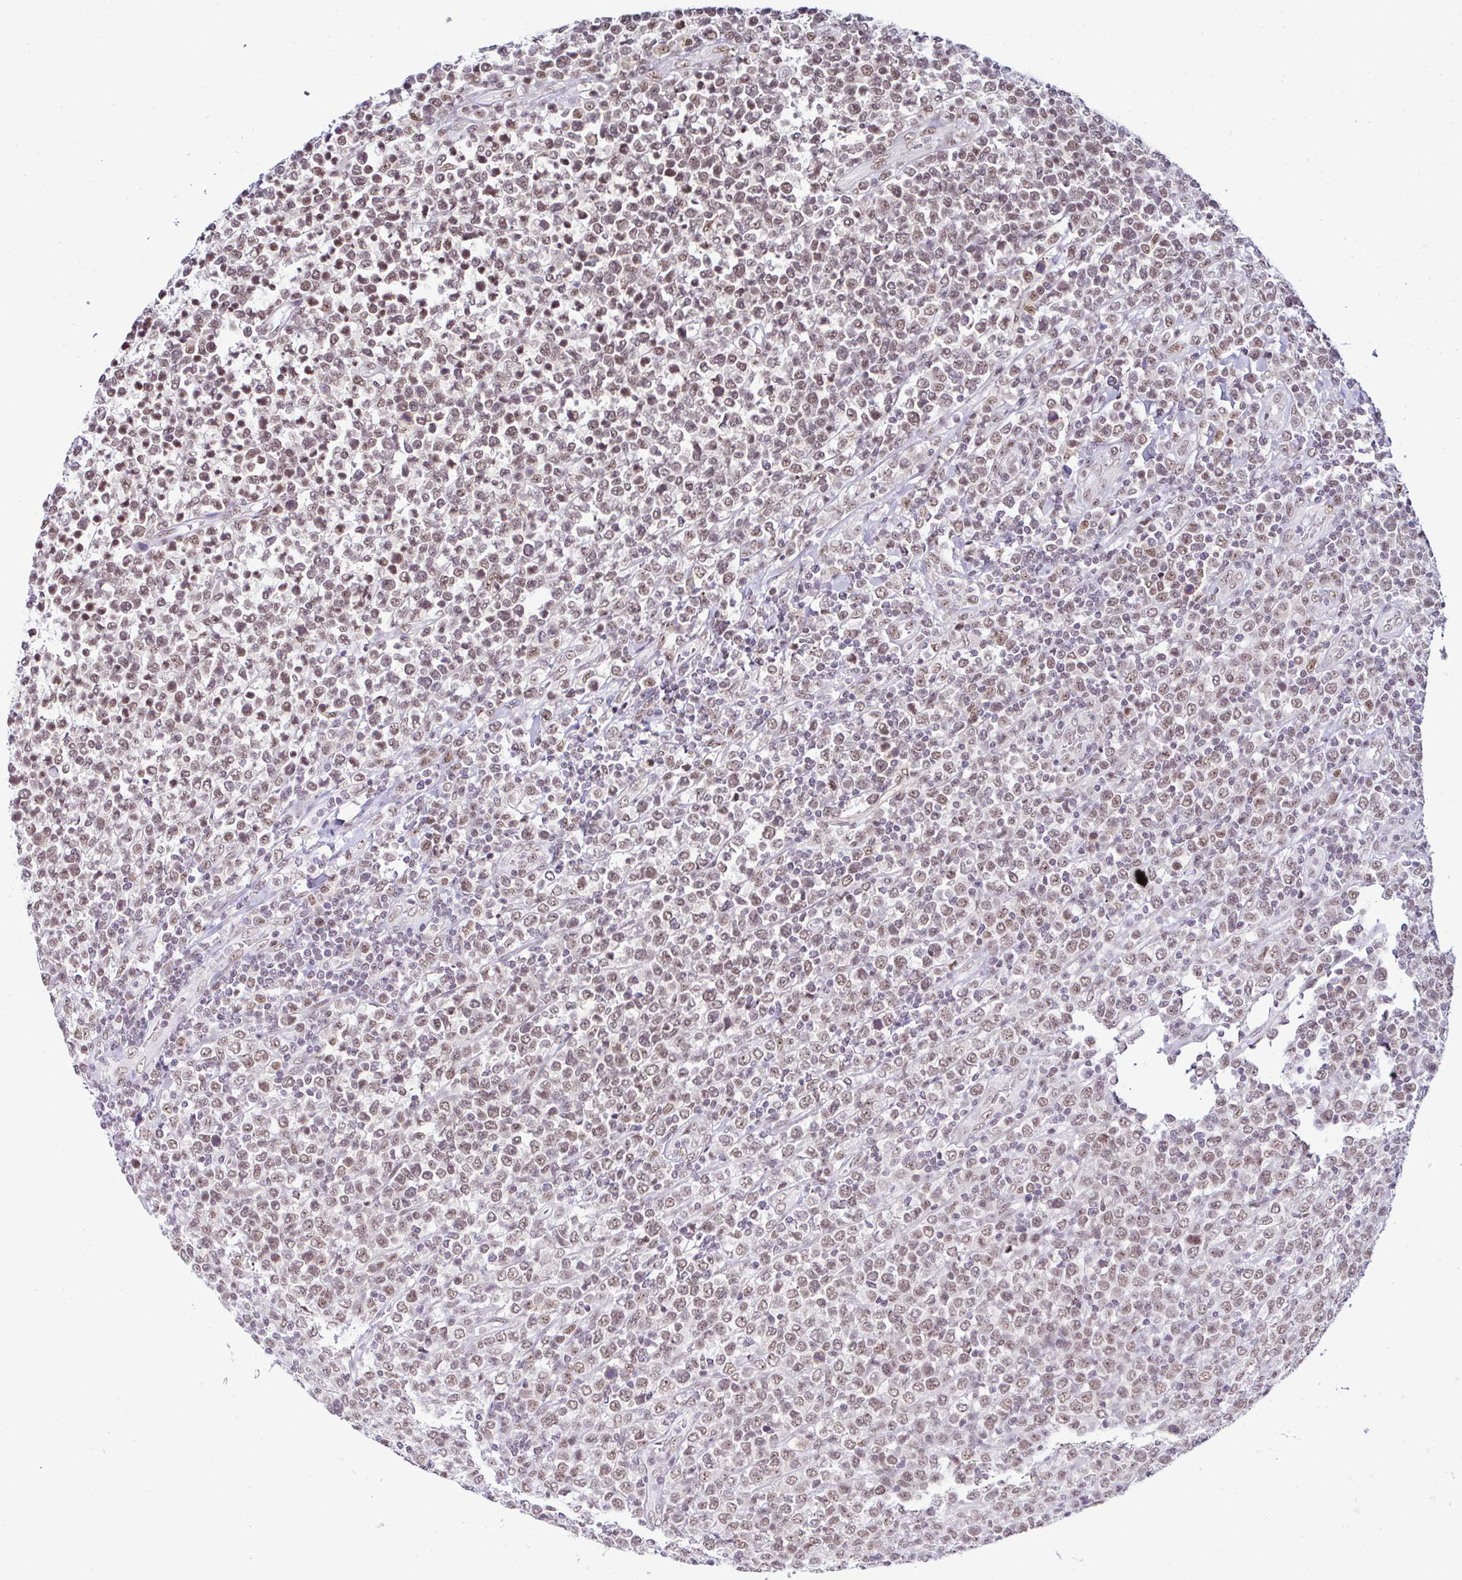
{"staining": {"intensity": "moderate", "quantity": "25%-75%", "location": "nuclear"}, "tissue": "lymphoma", "cell_type": "Tumor cells", "image_type": "cancer", "snomed": [{"axis": "morphology", "description": "Malignant lymphoma, non-Hodgkin's type, High grade"}, {"axis": "topography", "description": "Soft tissue"}], "caption": "Moderate nuclear expression for a protein is identified in about 25%-75% of tumor cells of malignant lymphoma, non-Hodgkin's type (high-grade) using IHC.", "gene": "PTPN2", "patient": {"sex": "female", "age": 56}}